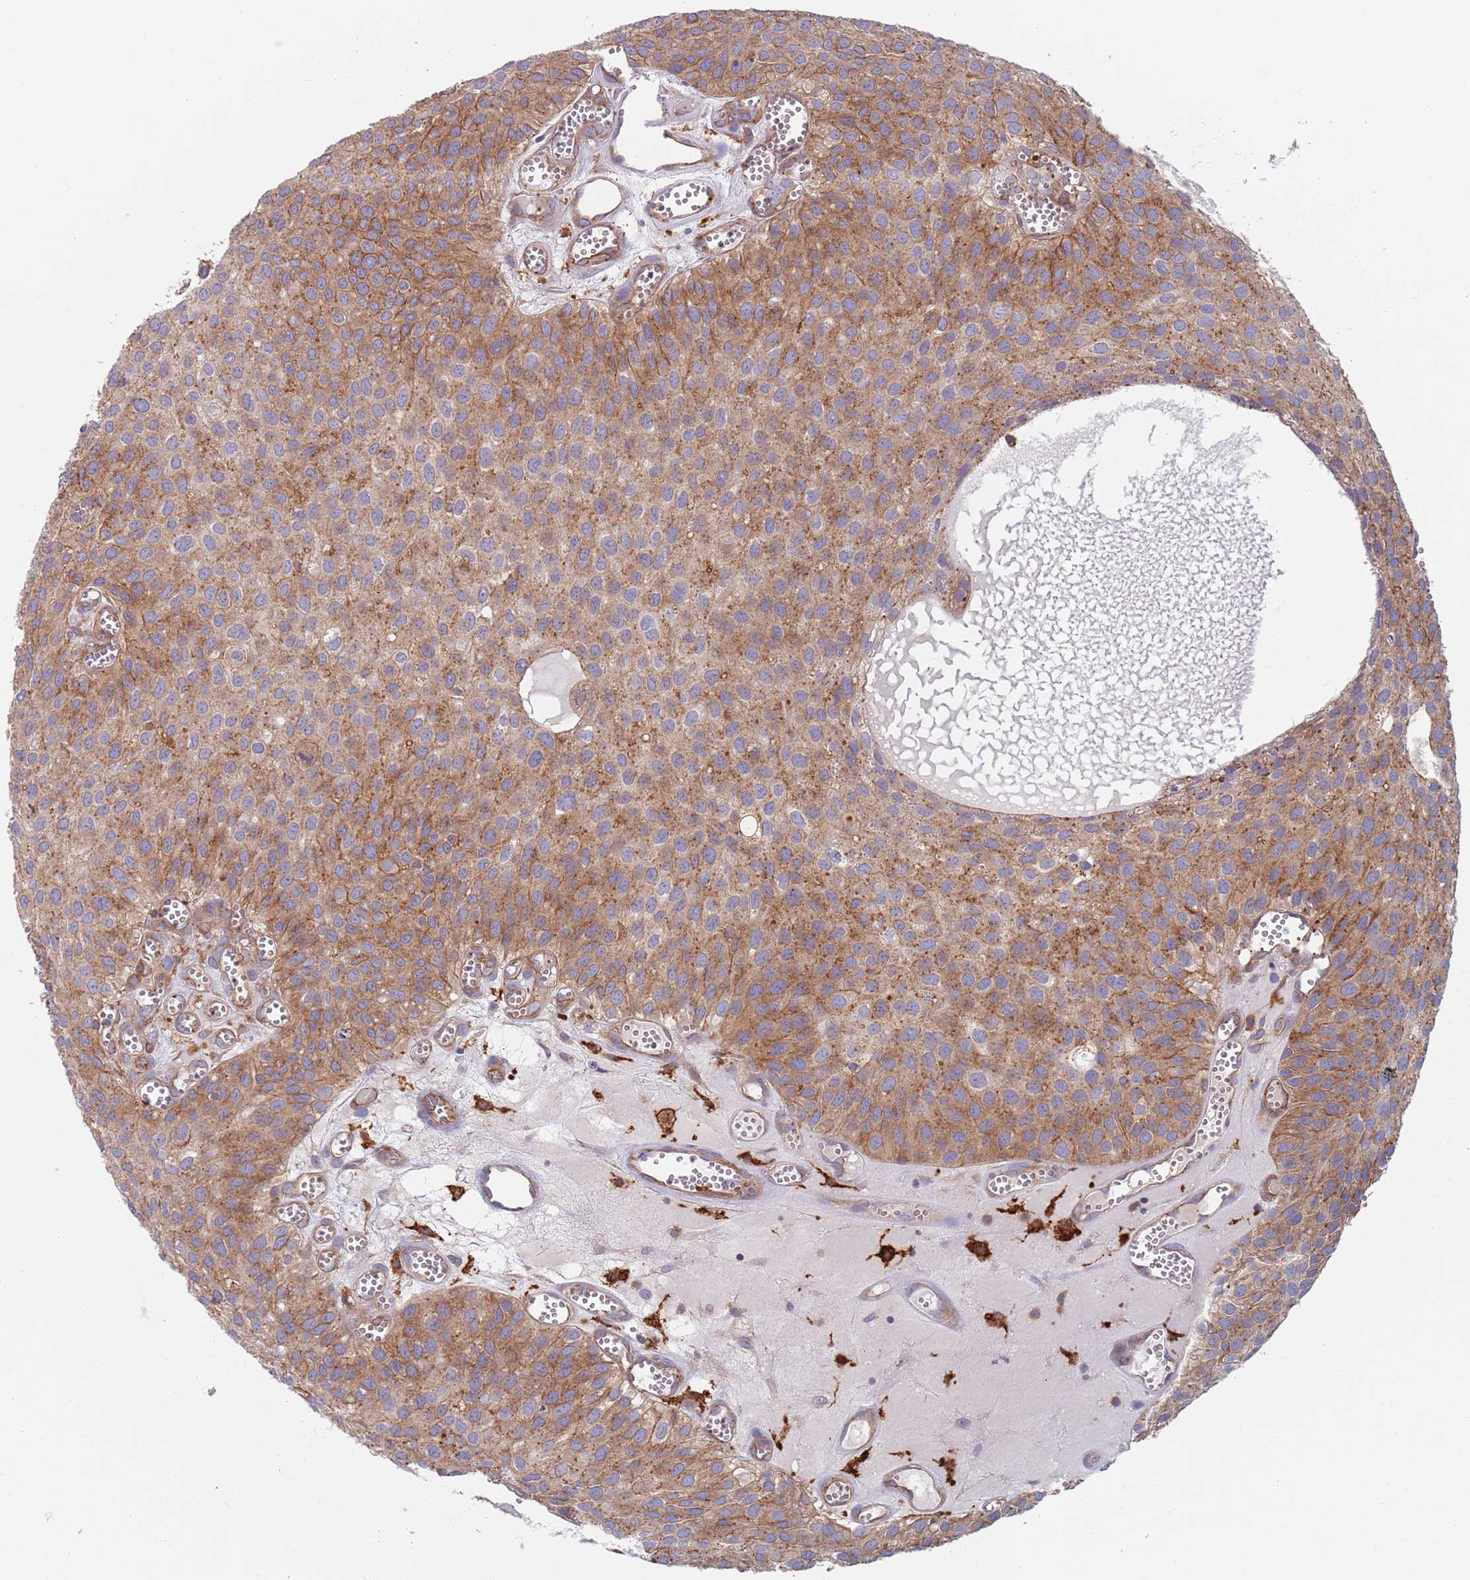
{"staining": {"intensity": "moderate", "quantity": ">75%", "location": "cytoplasmic/membranous"}, "tissue": "urothelial cancer", "cell_type": "Tumor cells", "image_type": "cancer", "snomed": [{"axis": "morphology", "description": "Urothelial carcinoma, Low grade"}, {"axis": "topography", "description": "Urinary bladder"}], "caption": "Immunohistochemistry (IHC) (DAB (3,3'-diaminobenzidine)) staining of urothelial carcinoma (low-grade) exhibits moderate cytoplasmic/membranous protein expression in approximately >75% of tumor cells.", "gene": "APPL2", "patient": {"sex": "male", "age": 88}}